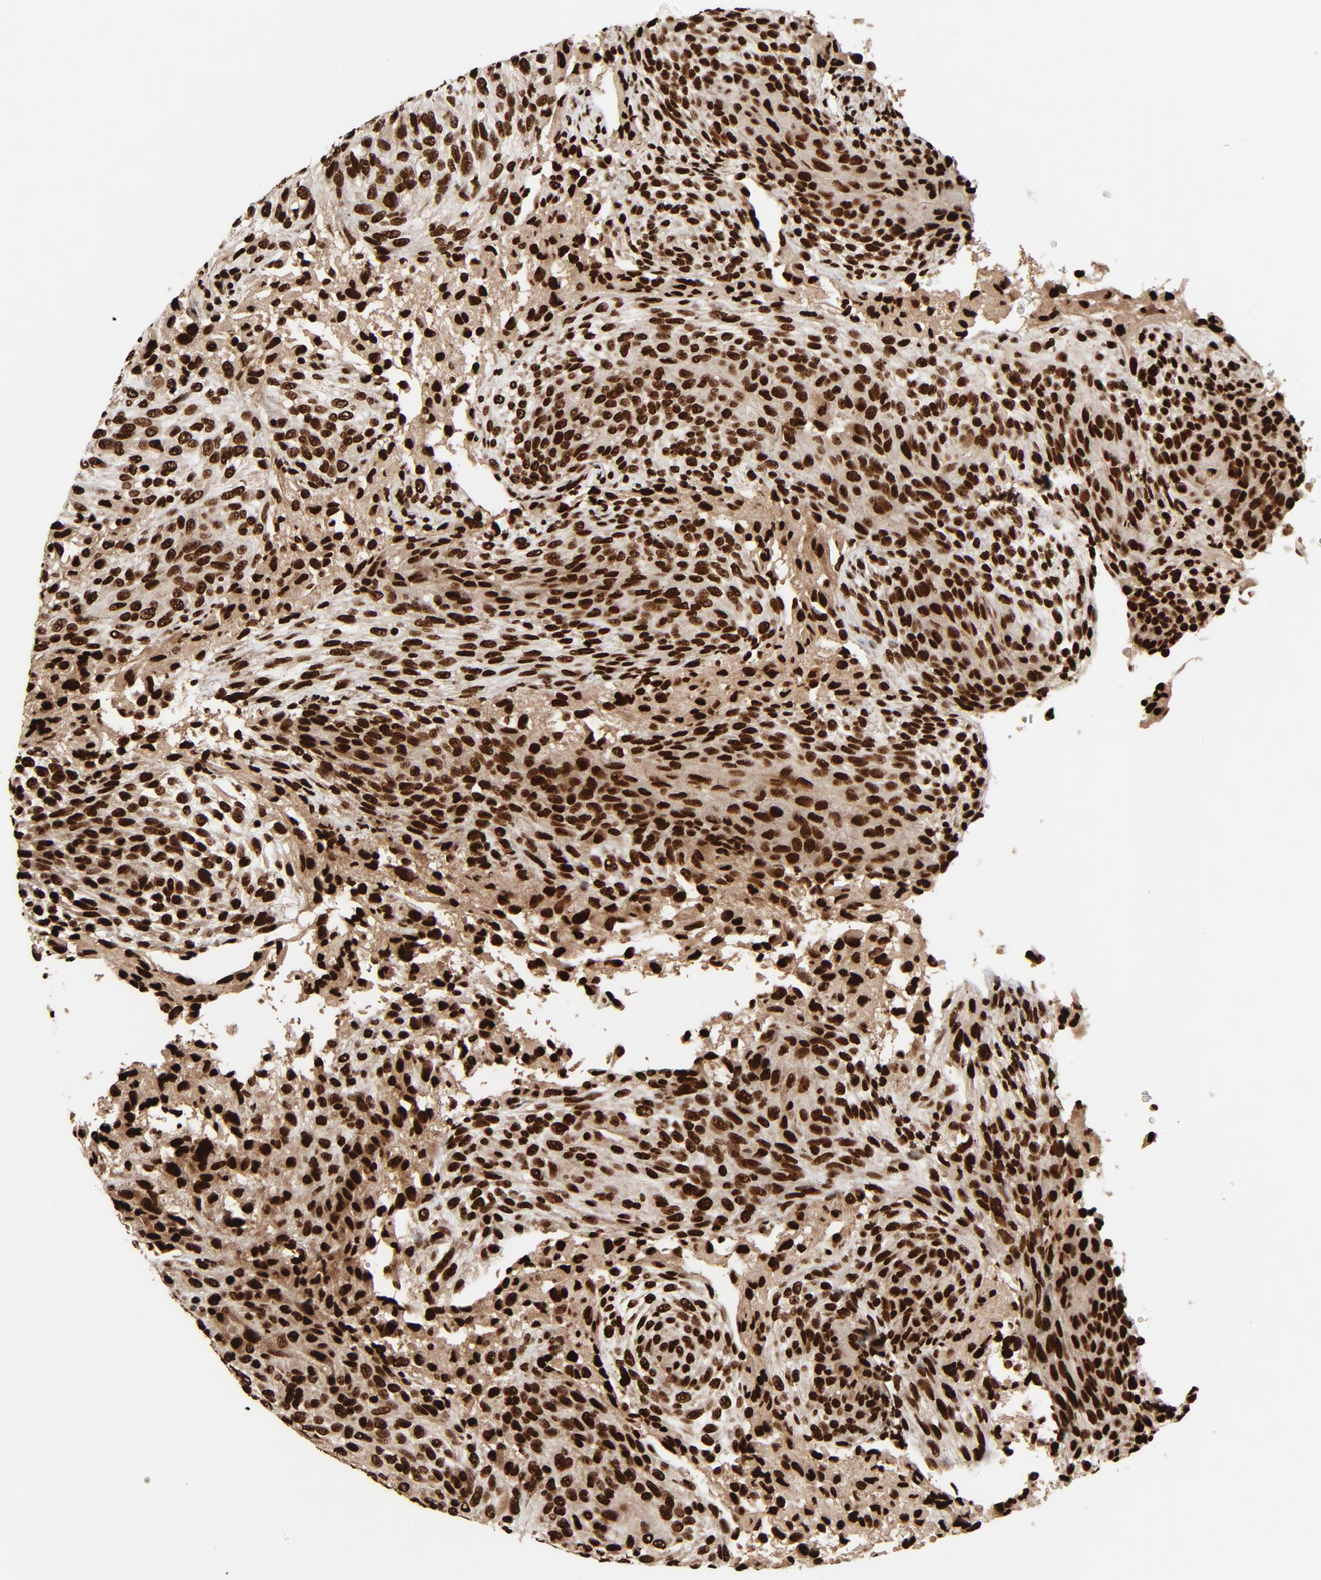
{"staining": {"intensity": "strong", "quantity": ">75%", "location": "nuclear"}, "tissue": "glioma", "cell_type": "Tumor cells", "image_type": "cancer", "snomed": [{"axis": "morphology", "description": "Glioma, malignant, High grade"}, {"axis": "topography", "description": "Cerebral cortex"}], "caption": "Human high-grade glioma (malignant) stained for a protein (brown) displays strong nuclear positive staining in about >75% of tumor cells.", "gene": "TP53BP1", "patient": {"sex": "female", "age": 55}}